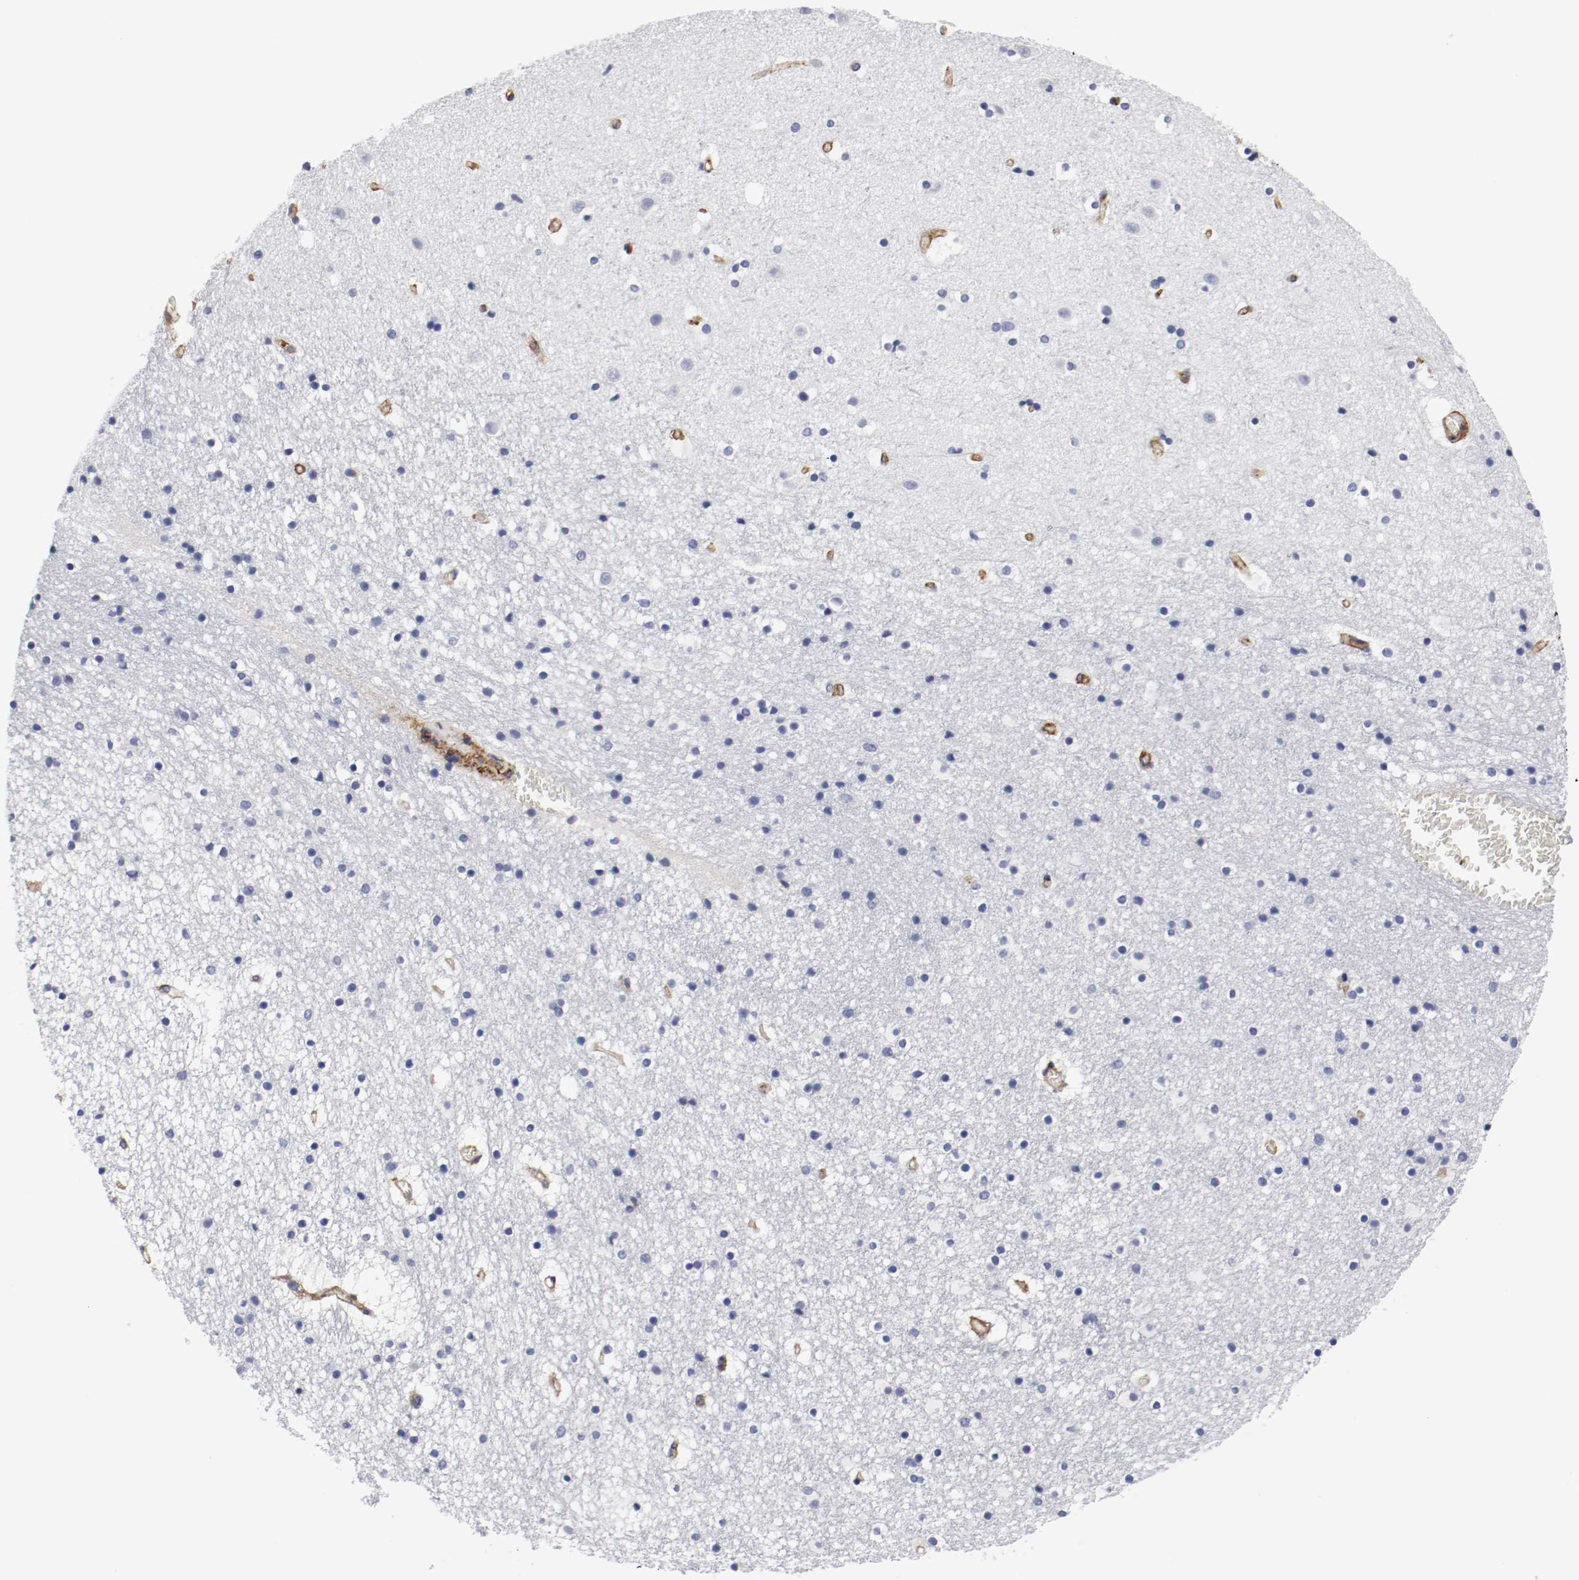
{"staining": {"intensity": "negative", "quantity": "none", "location": "none"}, "tissue": "caudate", "cell_type": "Glial cells", "image_type": "normal", "snomed": [{"axis": "morphology", "description": "Normal tissue, NOS"}, {"axis": "topography", "description": "Lateral ventricle wall"}], "caption": "DAB immunohistochemical staining of benign human caudate shows no significant positivity in glial cells.", "gene": "IFITM1", "patient": {"sex": "male", "age": 45}}